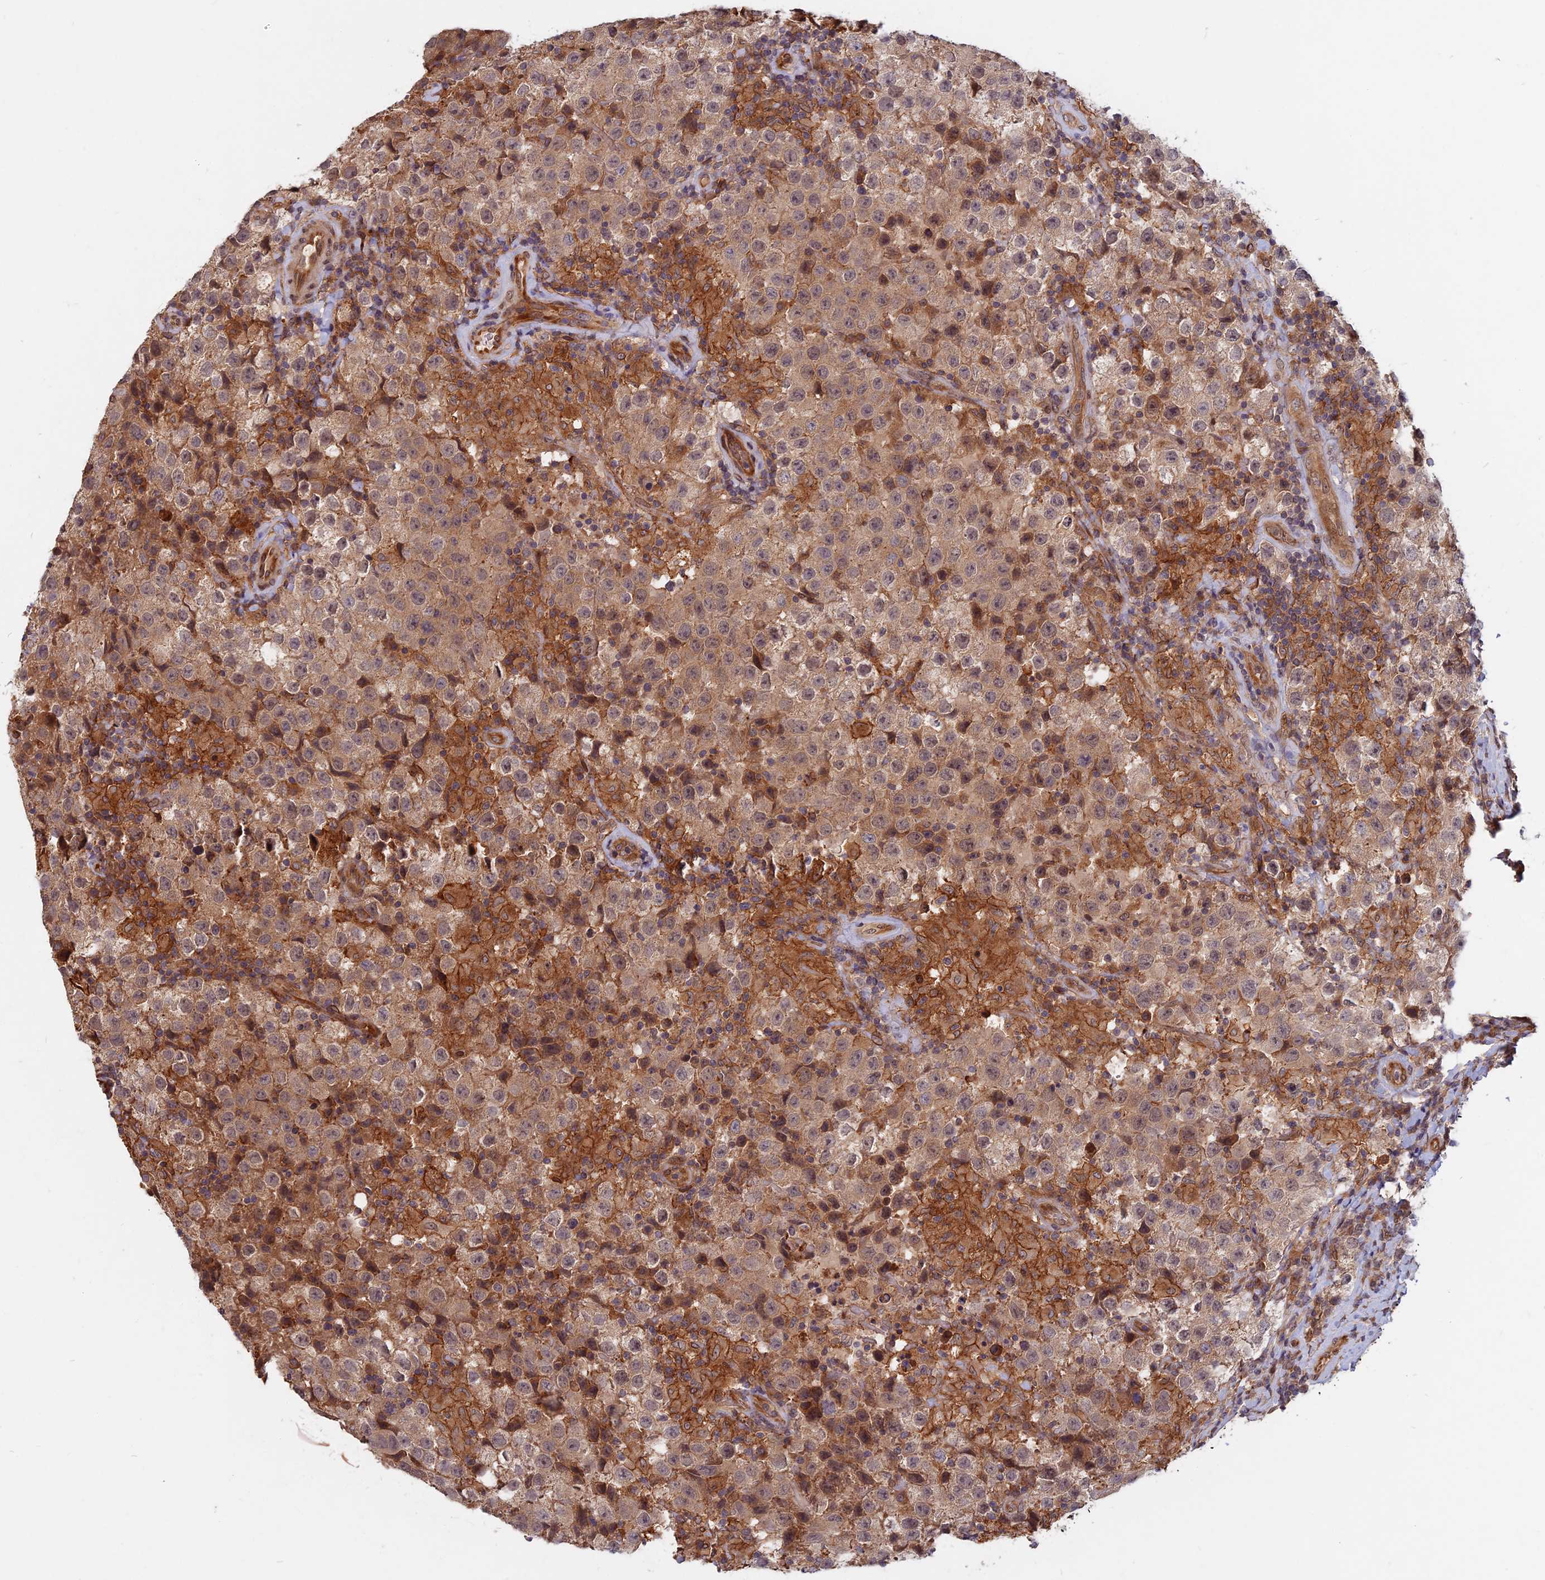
{"staining": {"intensity": "weak", "quantity": ">75%", "location": "cytoplasmic/membranous"}, "tissue": "testis cancer", "cell_type": "Tumor cells", "image_type": "cancer", "snomed": [{"axis": "morphology", "description": "Seminoma, NOS"}, {"axis": "morphology", "description": "Carcinoma, Embryonal, NOS"}, {"axis": "topography", "description": "Testis"}], "caption": "Human testis cancer stained for a protein (brown) demonstrates weak cytoplasmic/membranous positive staining in about >75% of tumor cells.", "gene": "SPG11", "patient": {"sex": "male", "age": 41}}